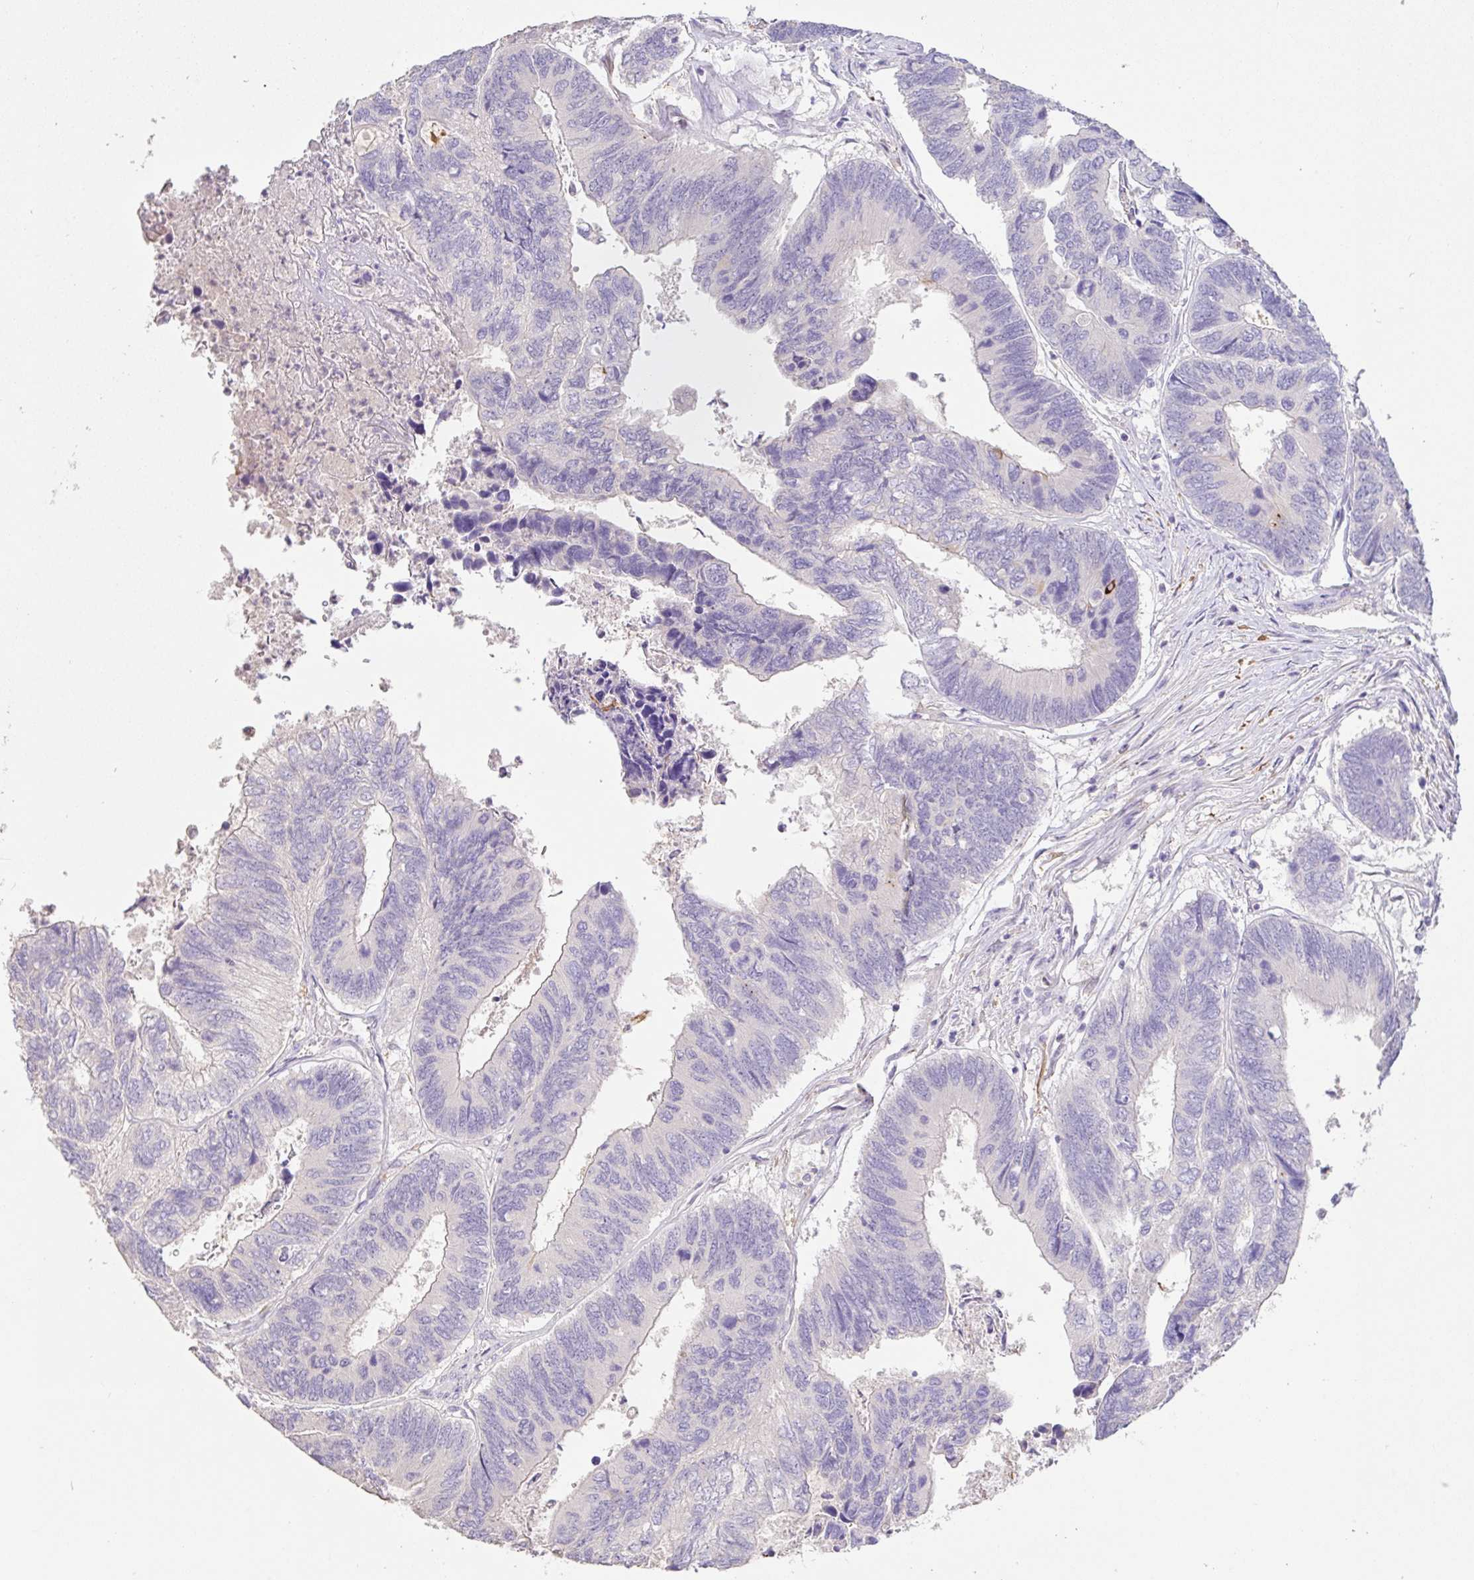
{"staining": {"intensity": "negative", "quantity": "none", "location": "none"}, "tissue": "colorectal cancer", "cell_type": "Tumor cells", "image_type": "cancer", "snomed": [{"axis": "morphology", "description": "Adenocarcinoma, NOS"}, {"axis": "topography", "description": "Colon"}], "caption": "IHC image of colorectal cancer (adenocarcinoma) stained for a protein (brown), which reveals no expression in tumor cells.", "gene": "PYGM", "patient": {"sex": "female", "age": 67}}